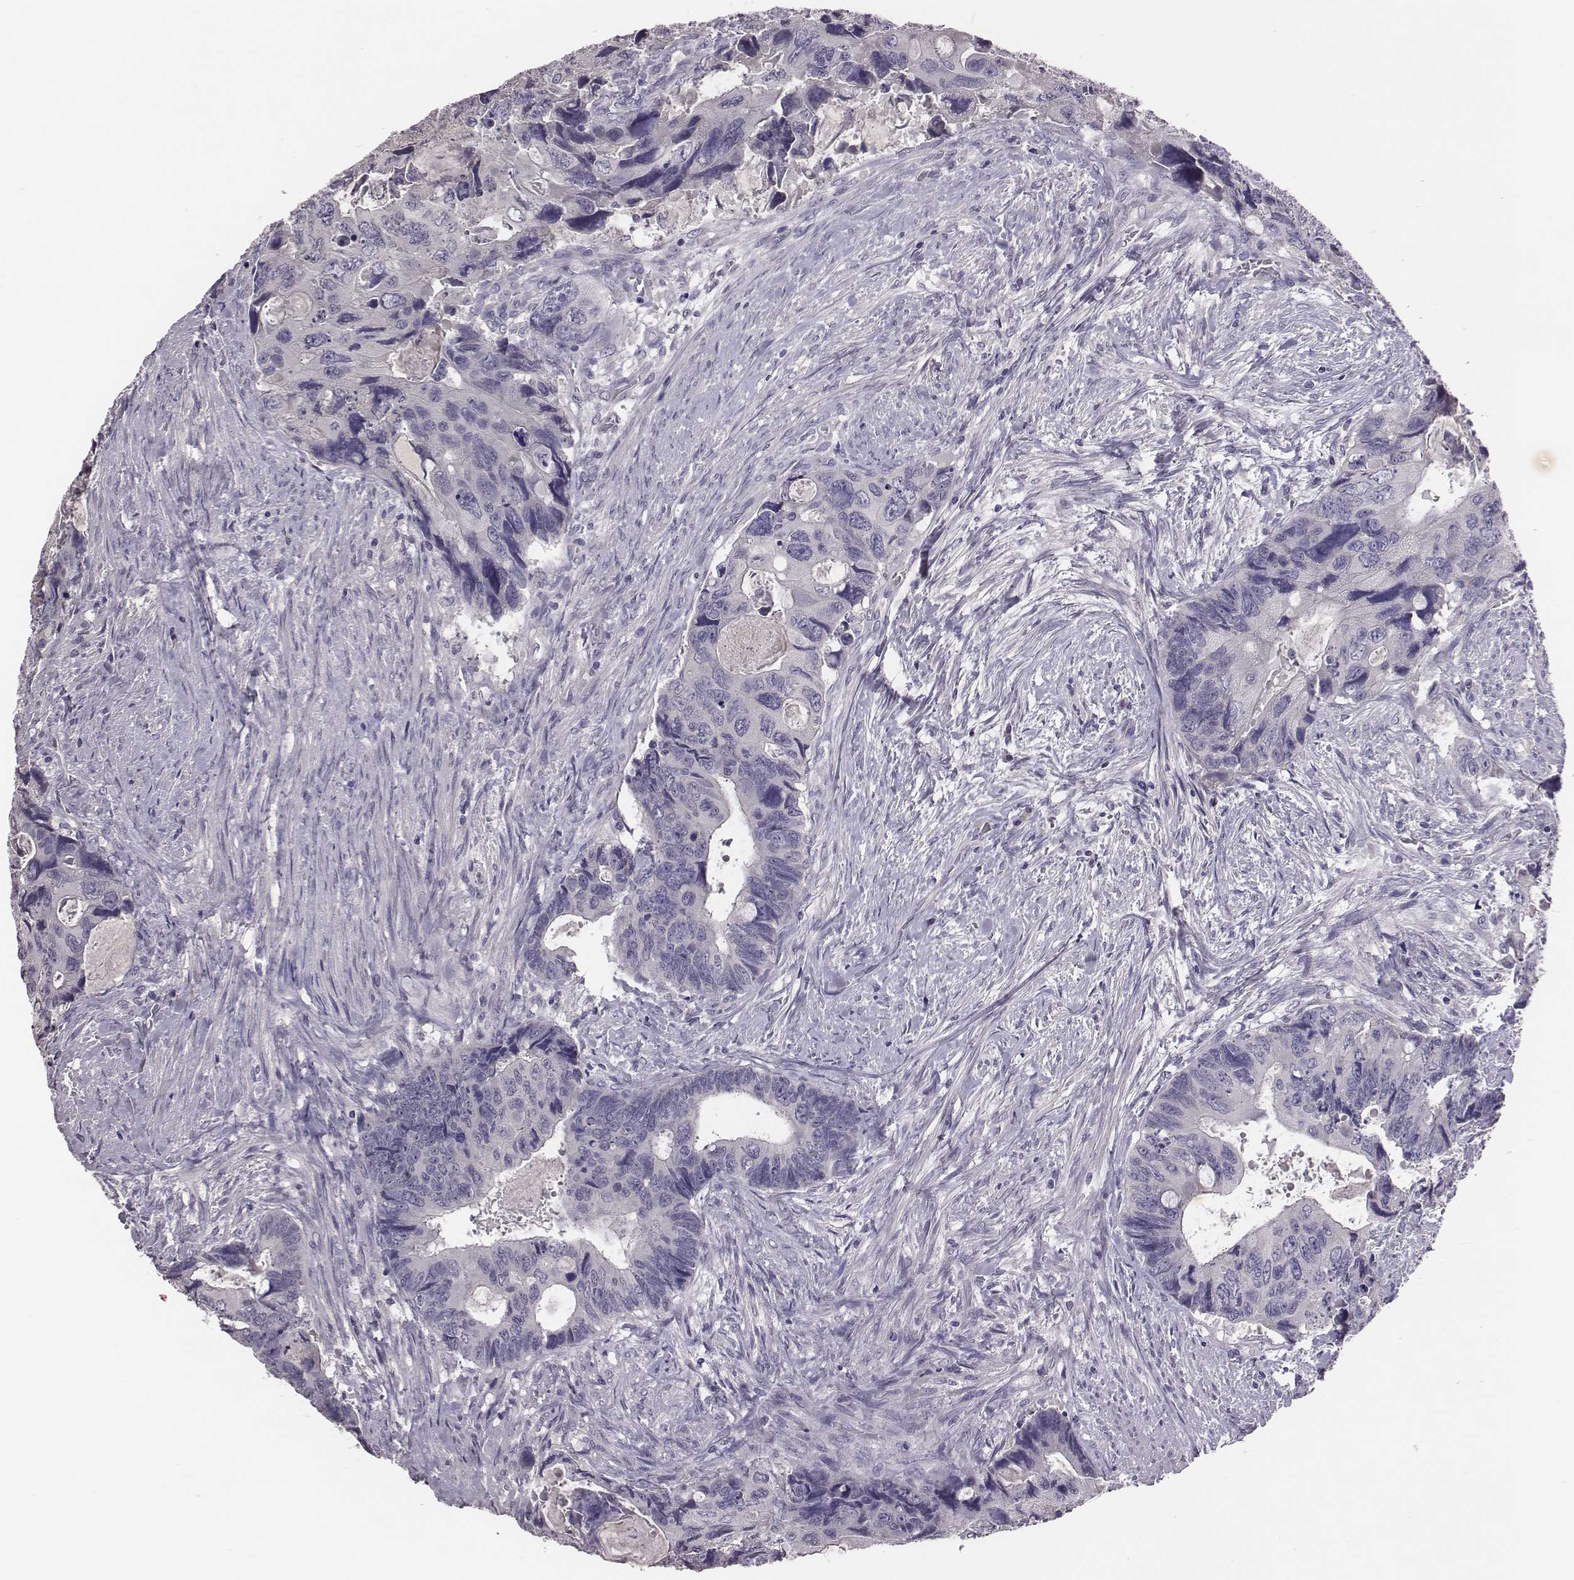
{"staining": {"intensity": "negative", "quantity": "none", "location": "none"}, "tissue": "colorectal cancer", "cell_type": "Tumor cells", "image_type": "cancer", "snomed": [{"axis": "morphology", "description": "Adenocarcinoma, NOS"}, {"axis": "topography", "description": "Rectum"}], "caption": "IHC photomicrograph of colorectal adenocarcinoma stained for a protein (brown), which displays no positivity in tumor cells.", "gene": "EN1", "patient": {"sex": "male", "age": 62}}